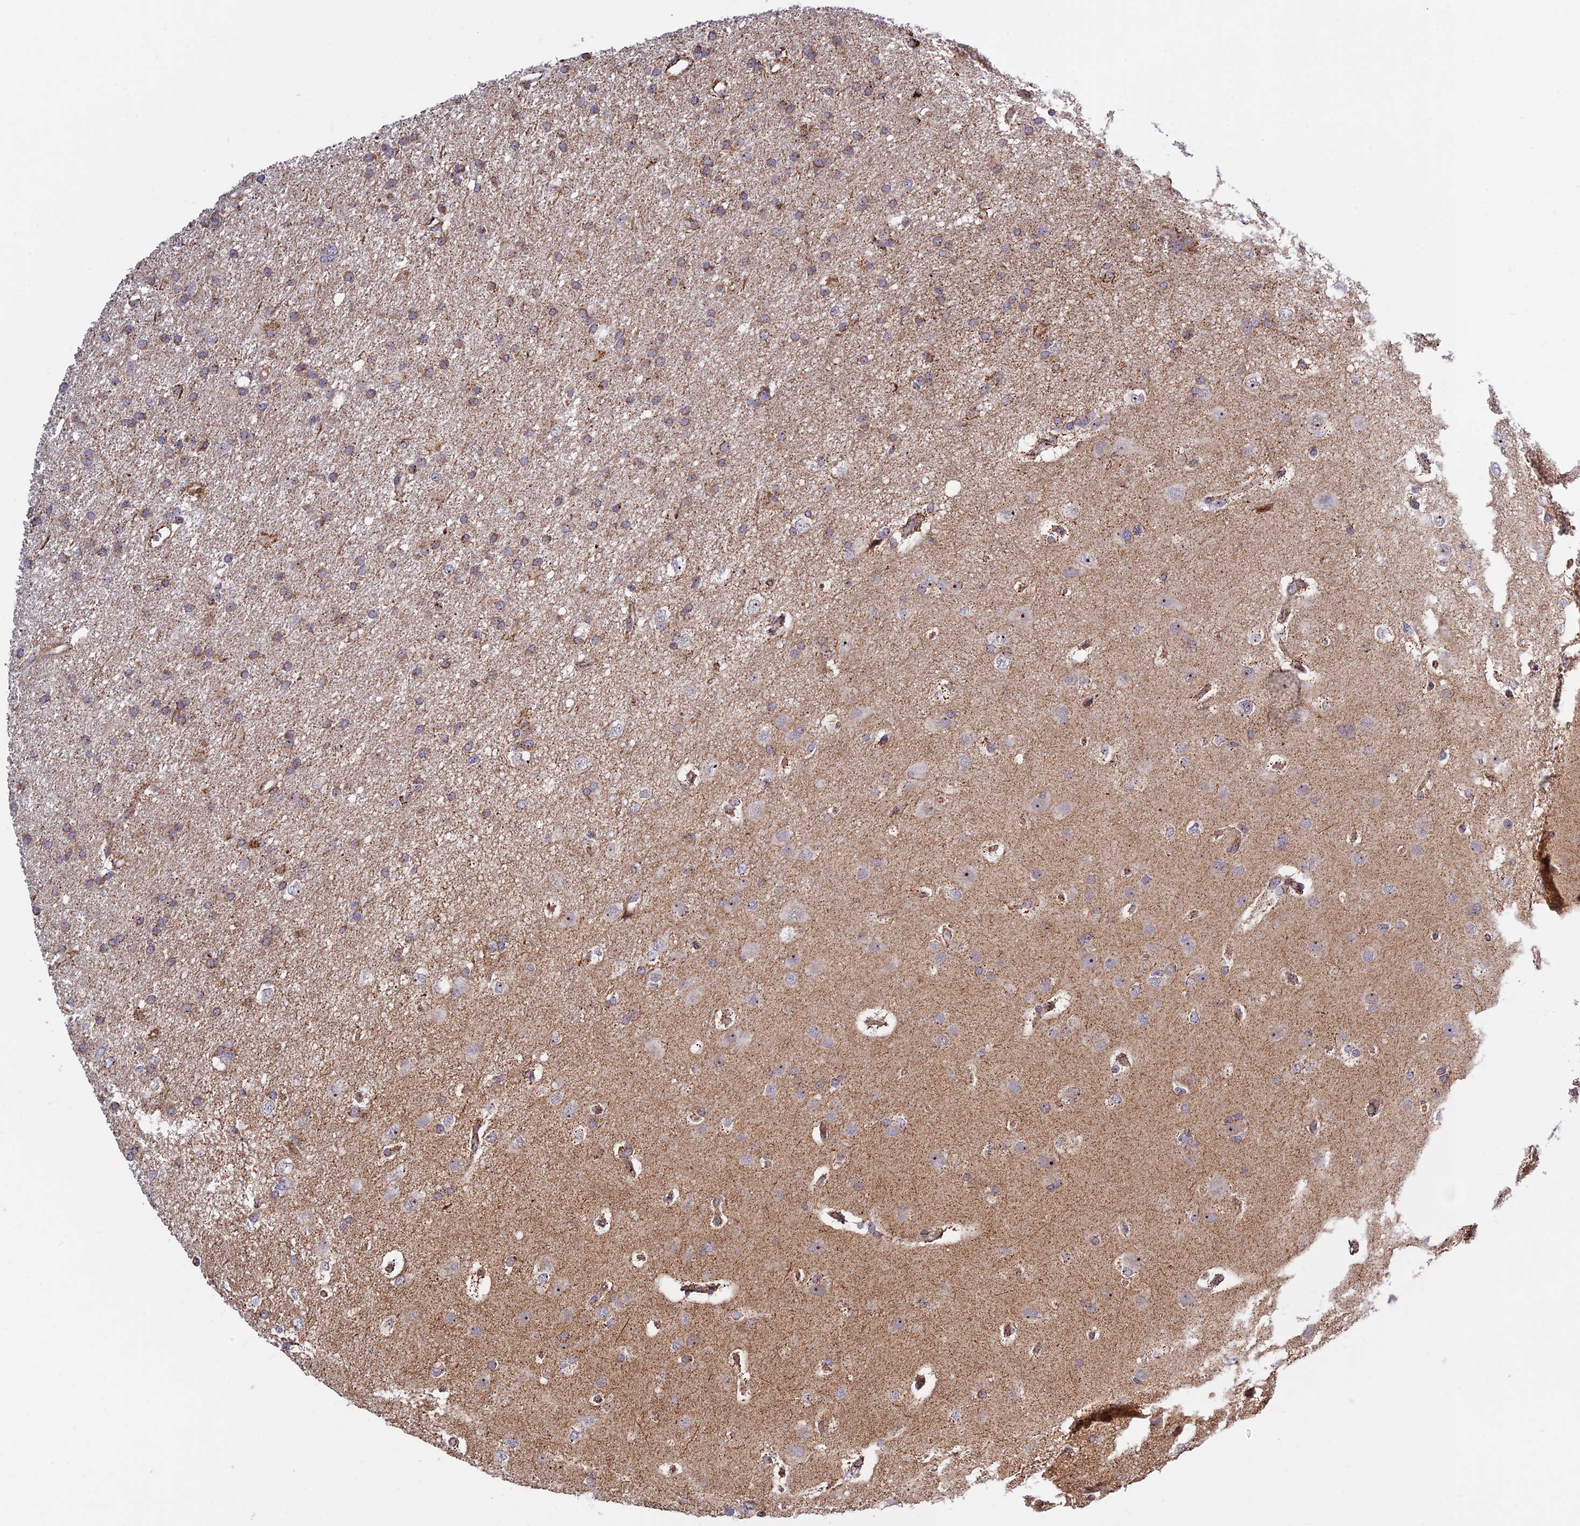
{"staining": {"intensity": "weak", "quantity": "25%-75%", "location": "cytoplasmic/membranous"}, "tissue": "glioma", "cell_type": "Tumor cells", "image_type": "cancer", "snomed": [{"axis": "morphology", "description": "Glioma, malignant, High grade"}, {"axis": "topography", "description": "Brain"}], "caption": "The histopathology image demonstrates a brown stain indicating the presence of a protein in the cytoplasmic/membranous of tumor cells in glioma.", "gene": "POLR1G", "patient": {"sex": "male", "age": 77}}